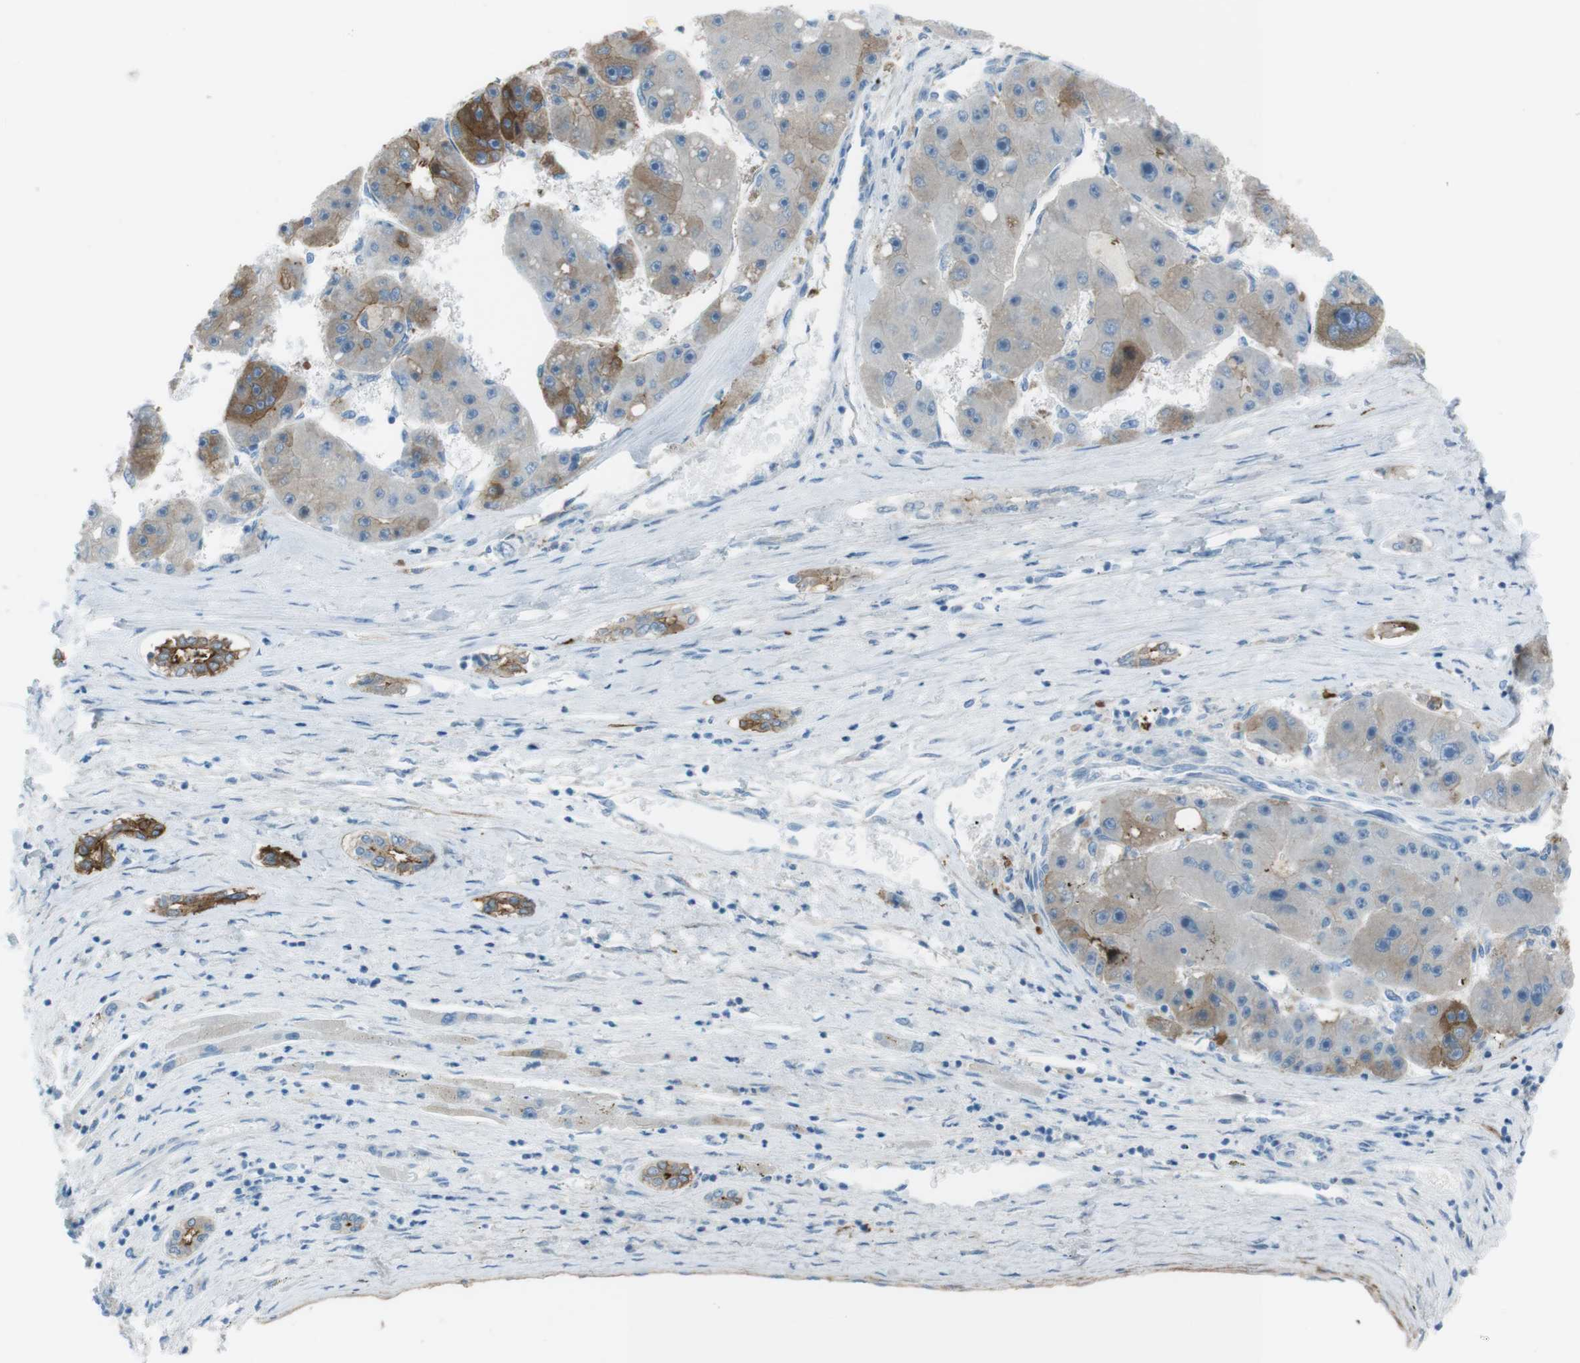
{"staining": {"intensity": "moderate", "quantity": "<25%", "location": "cytoplasmic/membranous"}, "tissue": "liver cancer", "cell_type": "Tumor cells", "image_type": "cancer", "snomed": [{"axis": "morphology", "description": "Carcinoma, Hepatocellular, NOS"}, {"axis": "topography", "description": "Liver"}], "caption": "Protein staining by immunohistochemistry reveals moderate cytoplasmic/membranous positivity in about <25% of tumor cells in liver cancer (hepatocellular carcinoma).", "gene": "TUBB2A", "patient": {"sex": "female", "age": 61}}